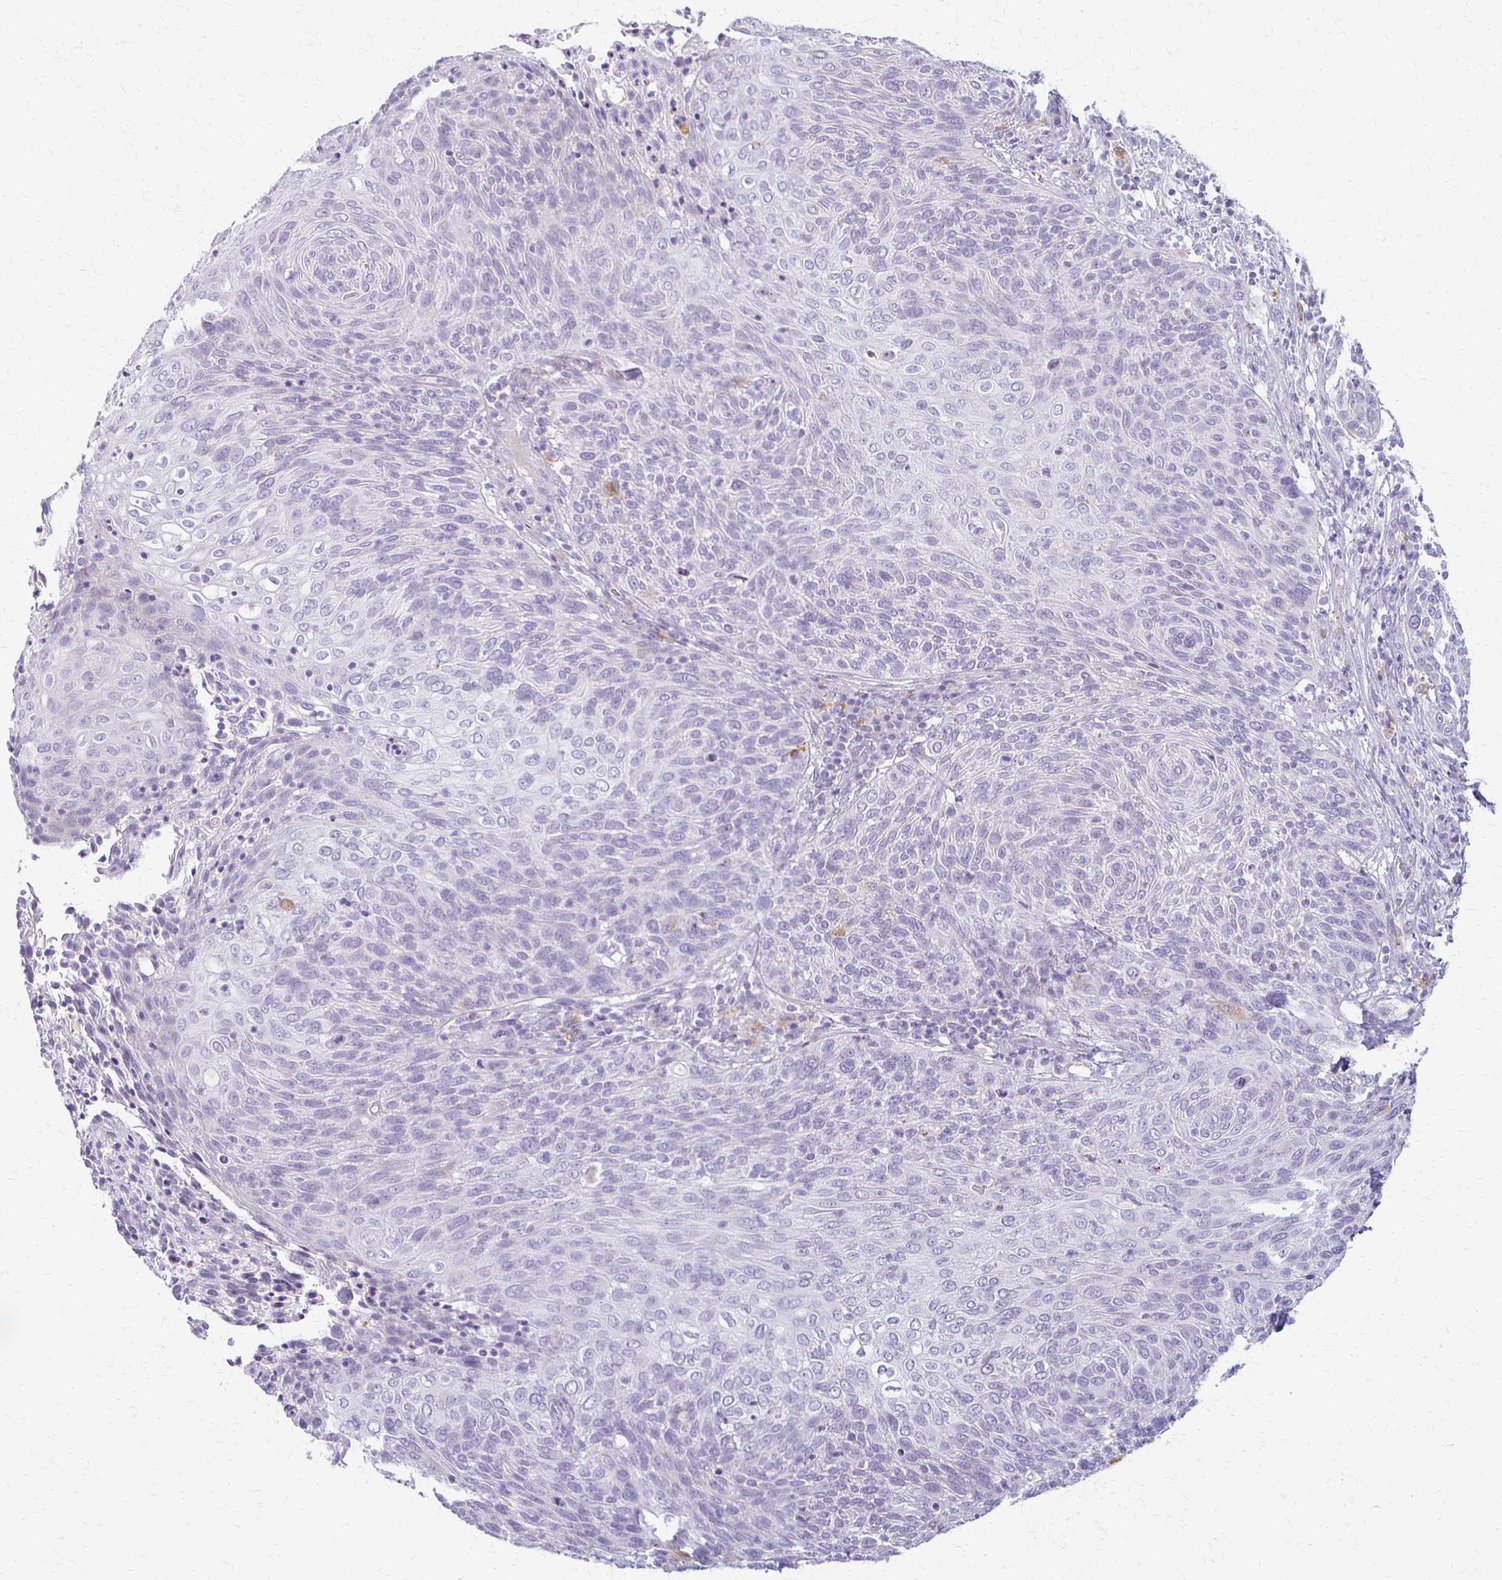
{"staining": {"intensity": "negative", "quantity": "none", "location": "none"}, "tissue": "cervical cancer", "cell_type": "Tumor cells", "image_type": "cancer", "snomed": [{"axis": "morphology", "description": "Squamous cell carcinoma, NOS"}, {"axis": "topography", "description": "Cervix"}], "caption": "The micrograph demonstrates no significant staining in tumor cells of cervical cancer (squamous cell carcinoma).", "gene": "ACP5", "patient": {"sex": "female", "age": 31}}